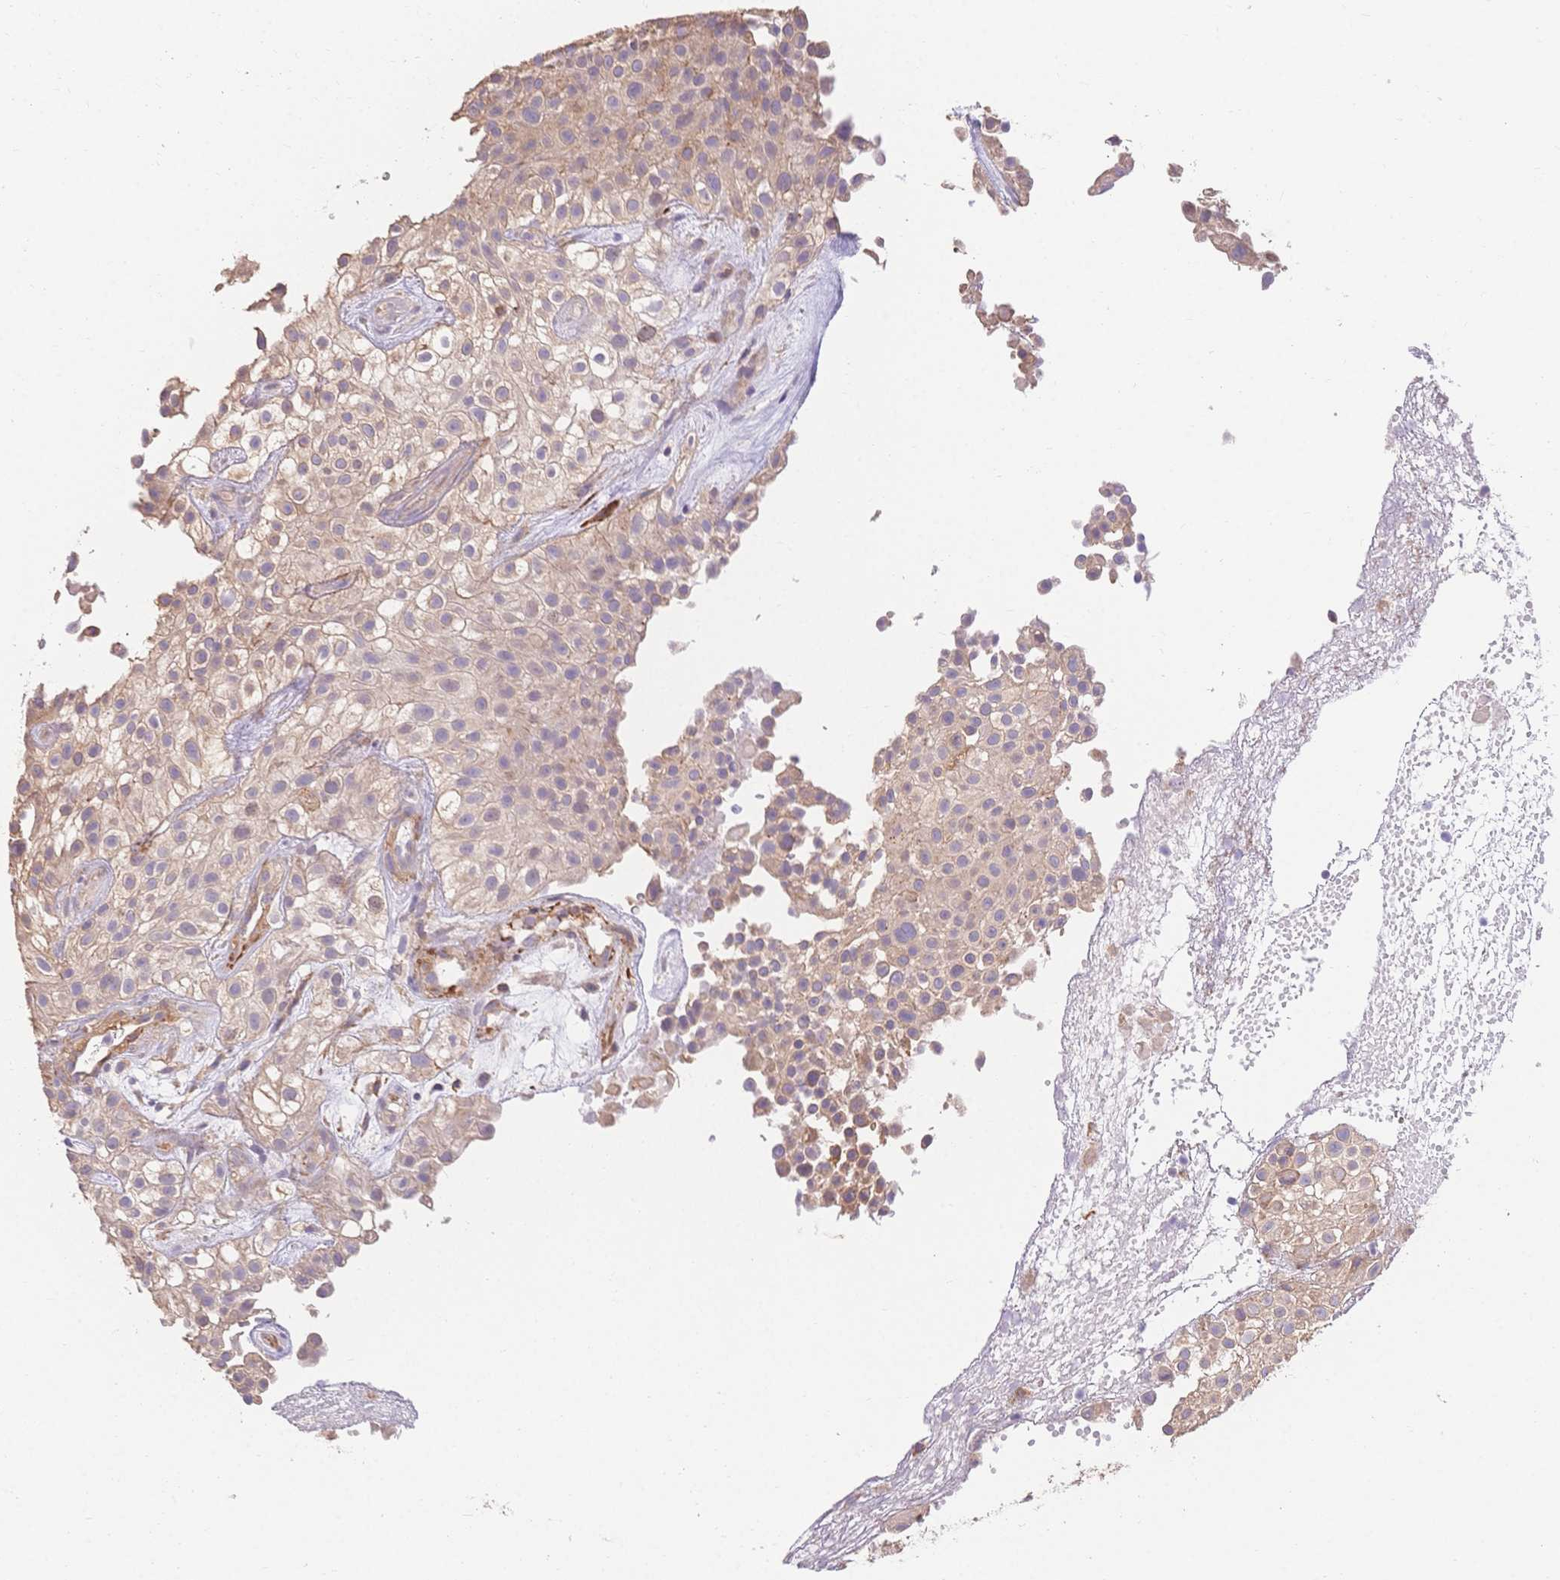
{"staining": {"intensity": "weak", "quantity": "<25%", "location": "cytoplasmic/membranous"}, "tissue": "urothelial cancer", "cell_type": "Tumor cells", "image_type": "cancer", "snomed": [{"axis": "morphology", "description": "Urothelial carcinoma, High grade"}, {"axis": "topography", "description": "Urinary bladder"}], "caption": "DAB (3,3'-diaminobenzidine) immunohistochemical staining of human urothelial cancer shows no significant expression in tumor cells.", "gene": "HS3ST5", "patient": {"sex": "male", "age": 56}}